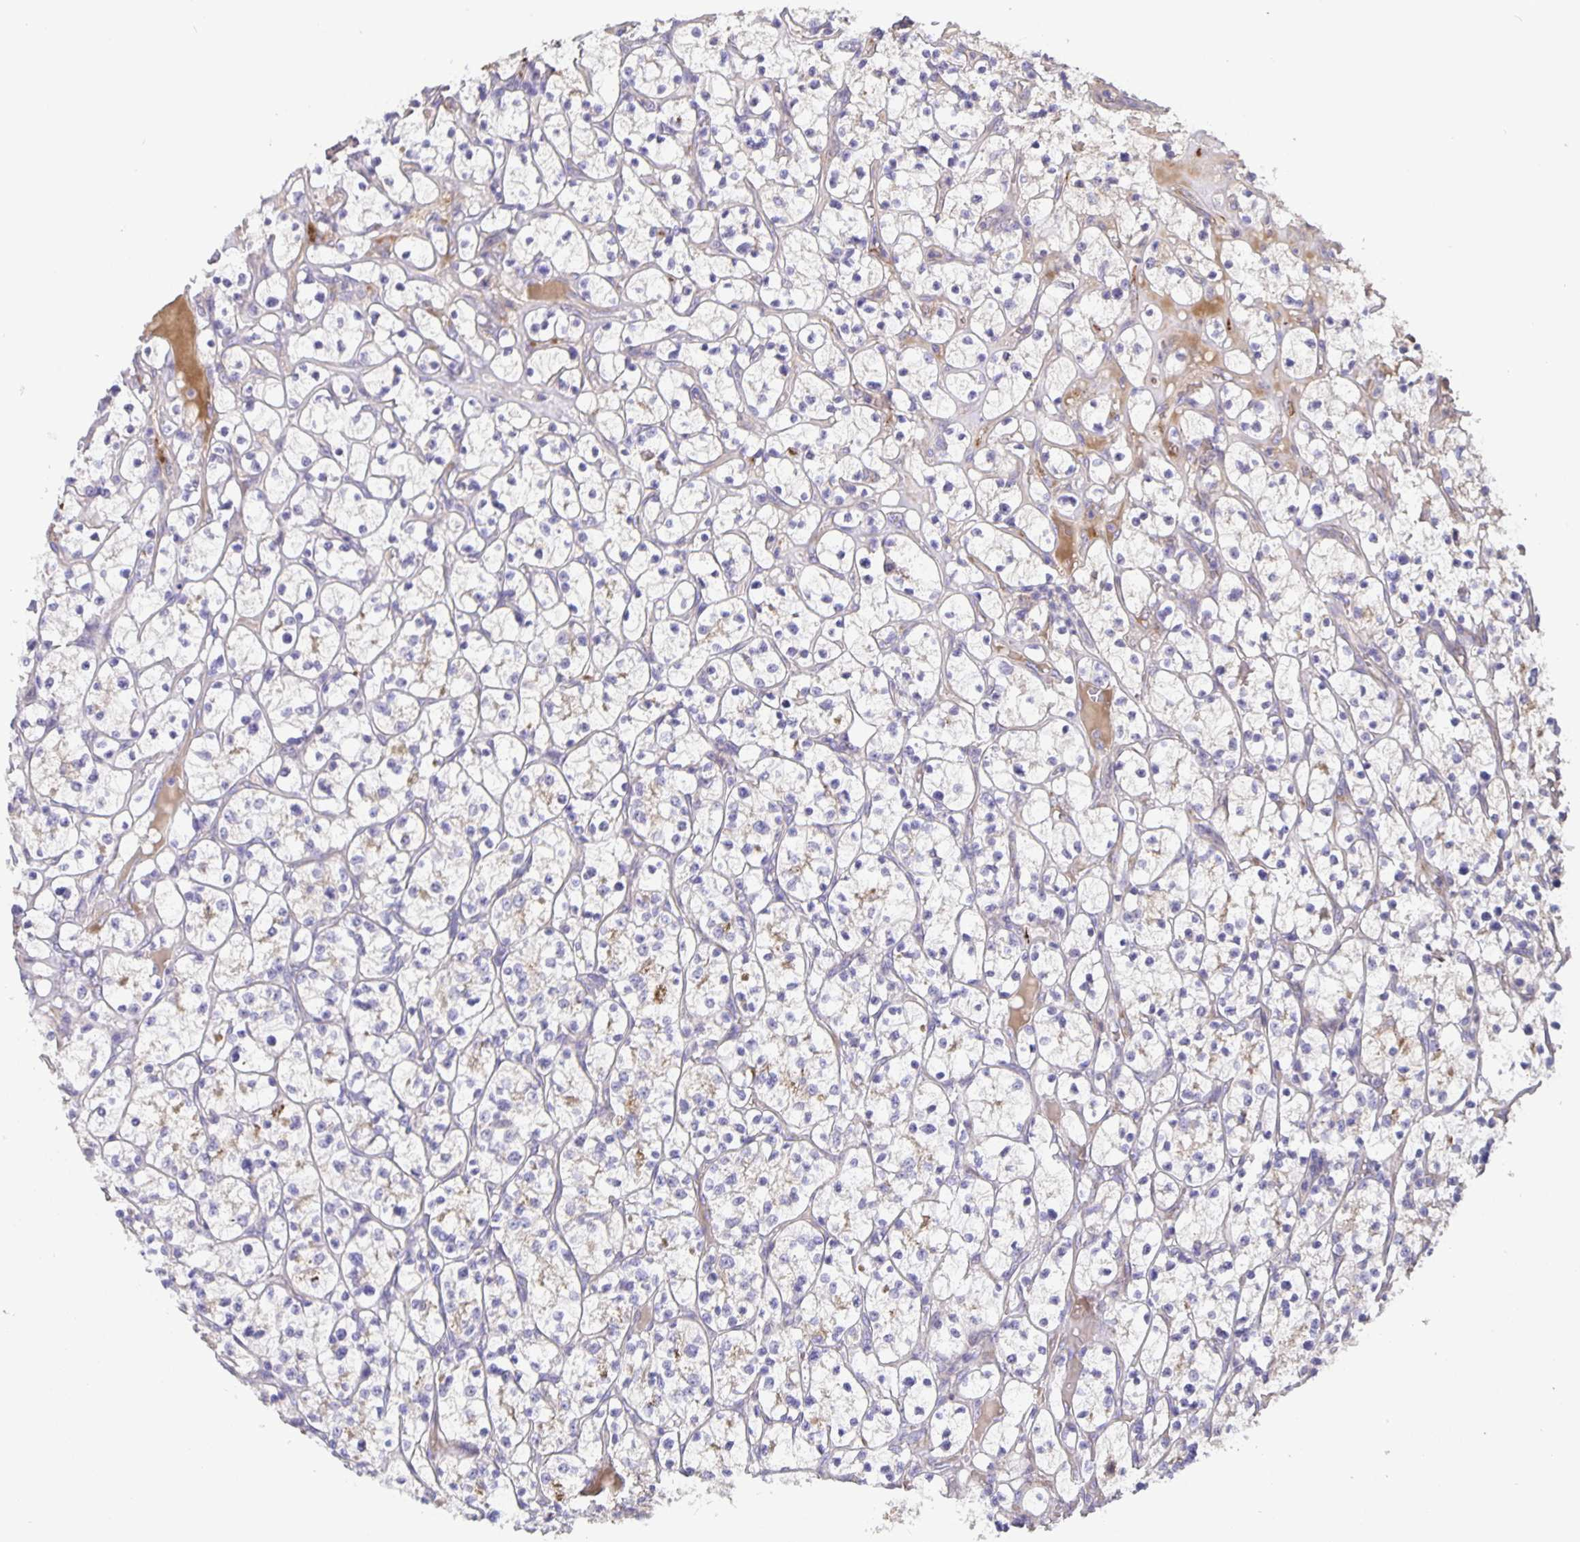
{"staining": {"intensity": "negative", "quantity": "none", "location": "none"}, "tissue": "renal cancer", "cell_type": "Tumor cells", "image_type": "cancer", "snomed": [{"axis": "morphology", "description": "Adenocarcinoma, NOS"}, {"axis": "topography", "description": "Kidney"}], "caption": "Immunohistochemistry (IHC) photomicrograph of human renal cancer stained for a protein (brown), which demonstrates no expression in tumor cells. (DAB (3,3'-diaminobenzidine) immunohistochemistry visualized using brightfield microscopy, high magnification).", "gene": "EML6", "patient": {"sex": "female", "age": 64}}